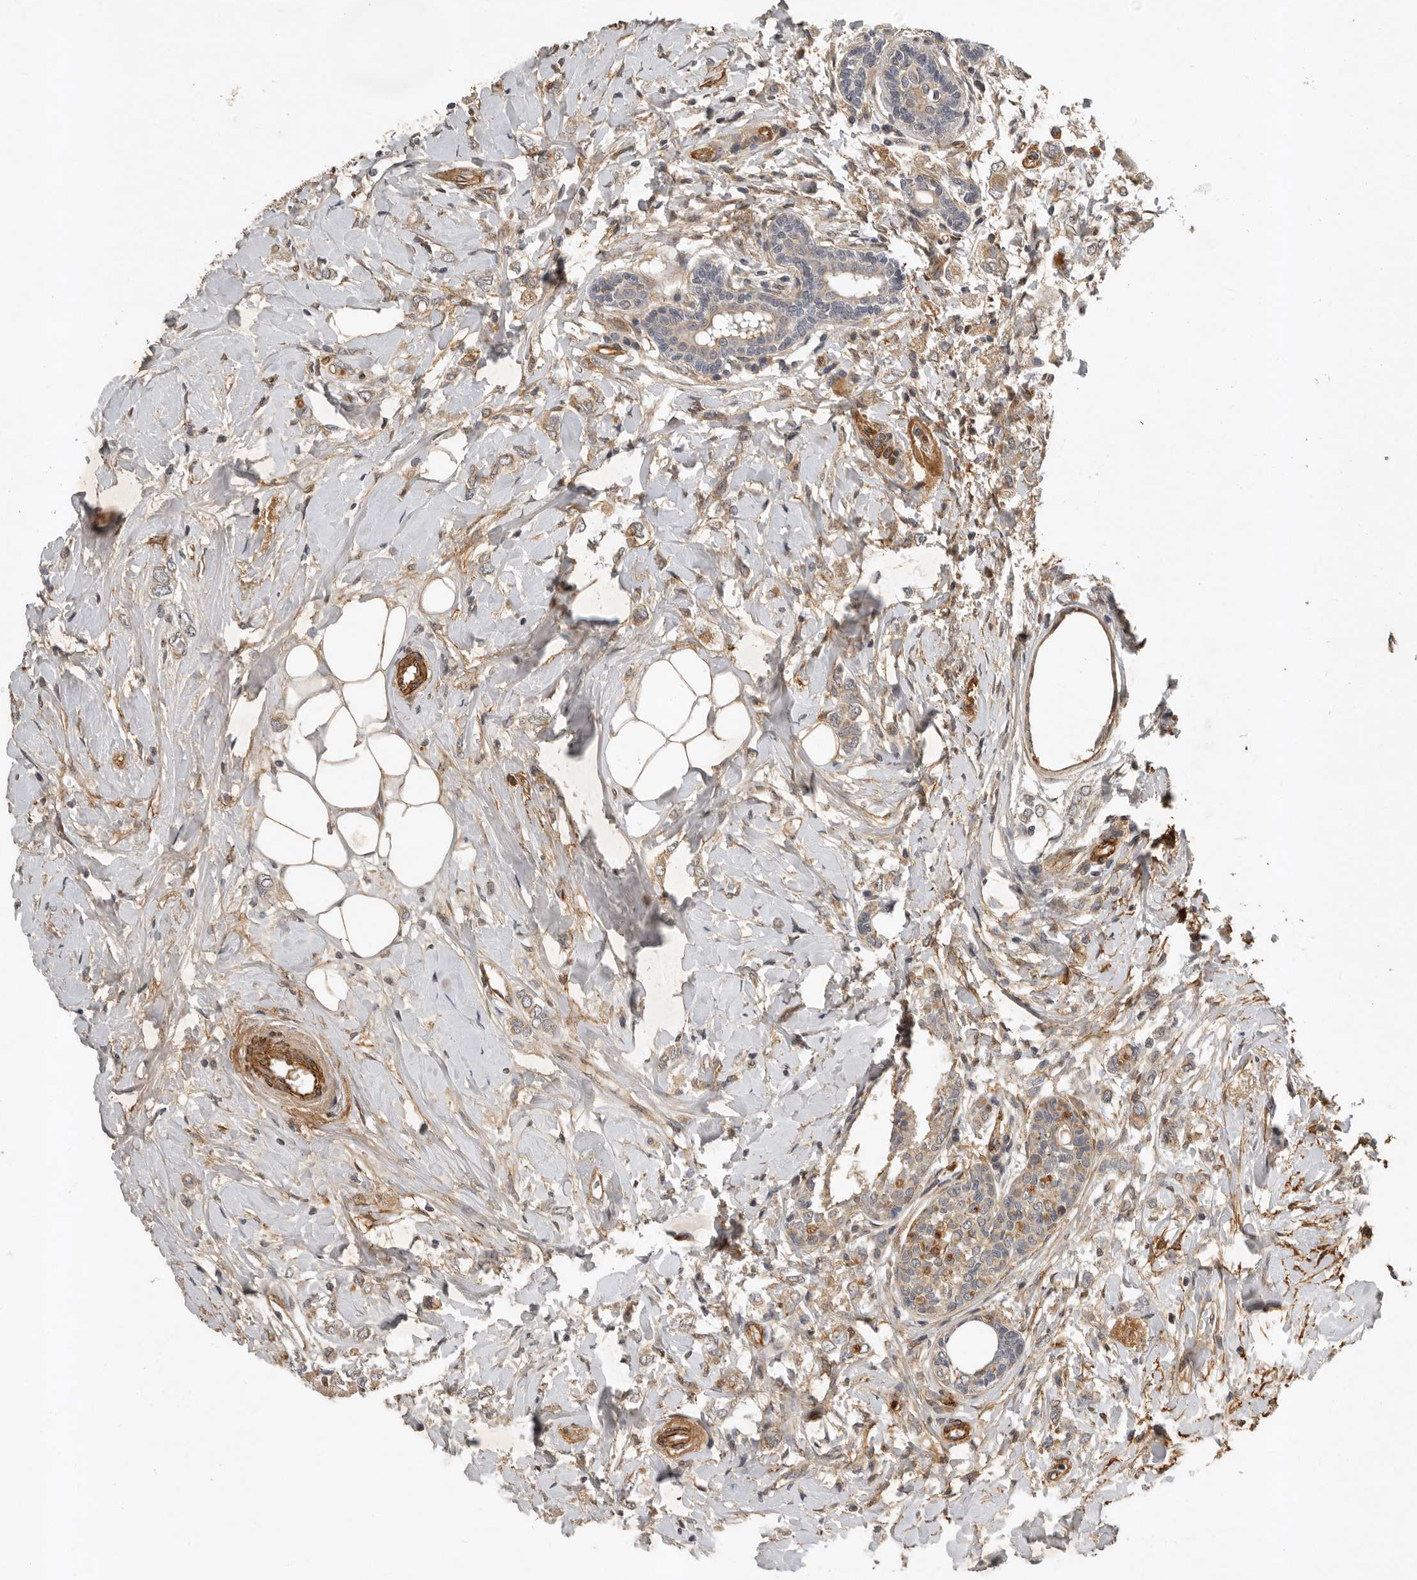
{"staining": {"intensity": "weak", "quantity": "25%-75%", "location": "cytoplasmic/membranous"}, "tissue": "breast cancer", "cell_type": "Tumor cells", "image_type": "cancer", "snomed": [{"axis": "morphology", "description": "Normal tissue, NOS"}, {"axis": "morphology", "description": "Lobular carcinoma"}, {"axis": "topography", "description": "Breast"}], "caption": "Human lobular carcinoma (breast) stained with a brown dye demonstrates weak cytoplasmic/membranous positive expression in approximately 25%-75% of tumor cells.", "gene": "RNF157", "patient": {"sex": "female", "age": 47}}